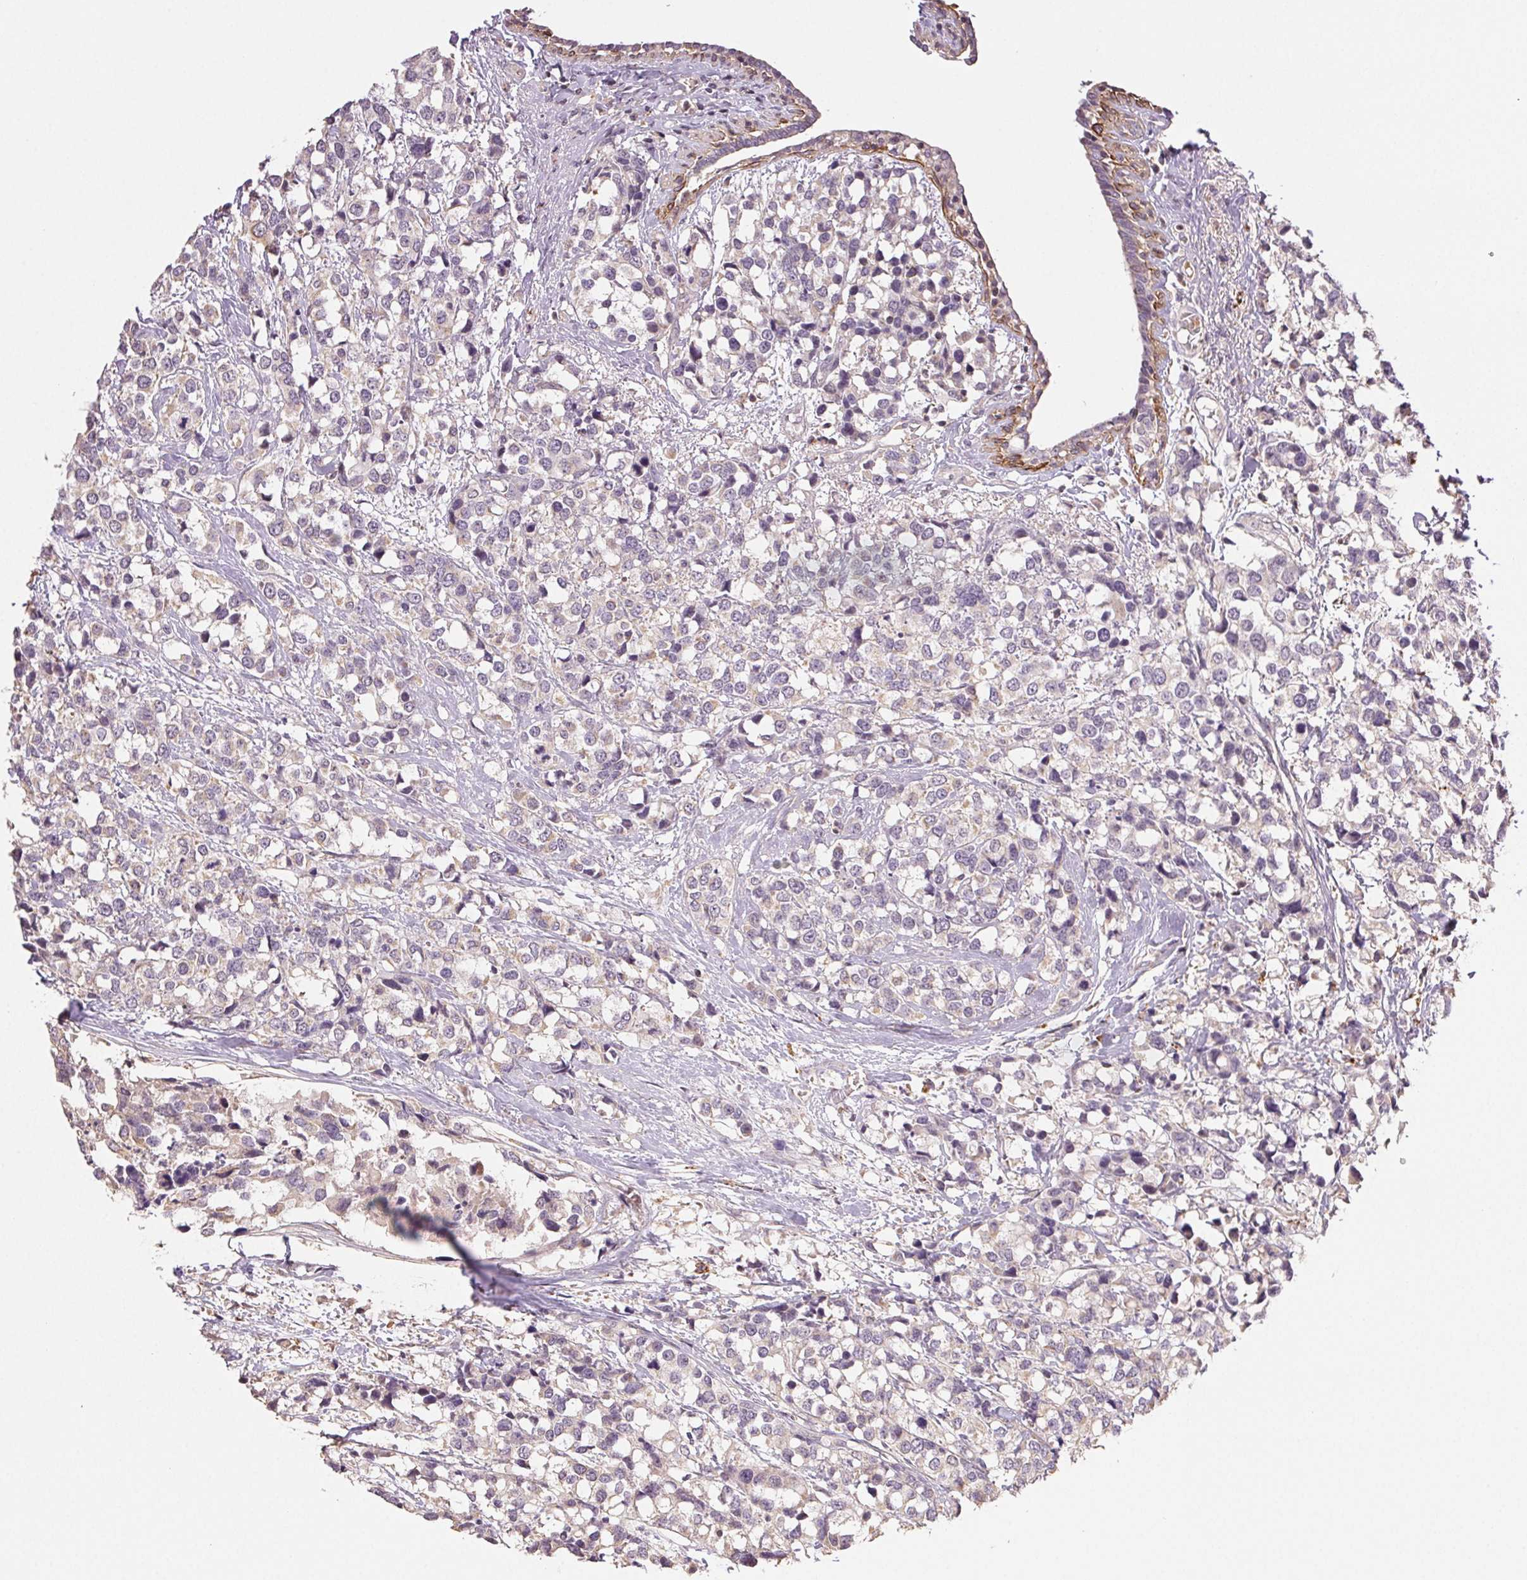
{"staining": {"intensity": "negative", "quantity": "none", "location": "none"}, "tissue": "breast cancer", "cell_type": "Tumor cells", "image_type": "cancer", "snomed": [{"axis": "morphology", "description": "Lobular carcinoma"}, {"axis": "topography", "description": "Breast"}], "caption": "The micrograph exhibits no significant expression in tumor cells of breast cancer (lobular carcinoma).", "gene": "TMEM253", "patient": {"sex": "female", "age": 59}}